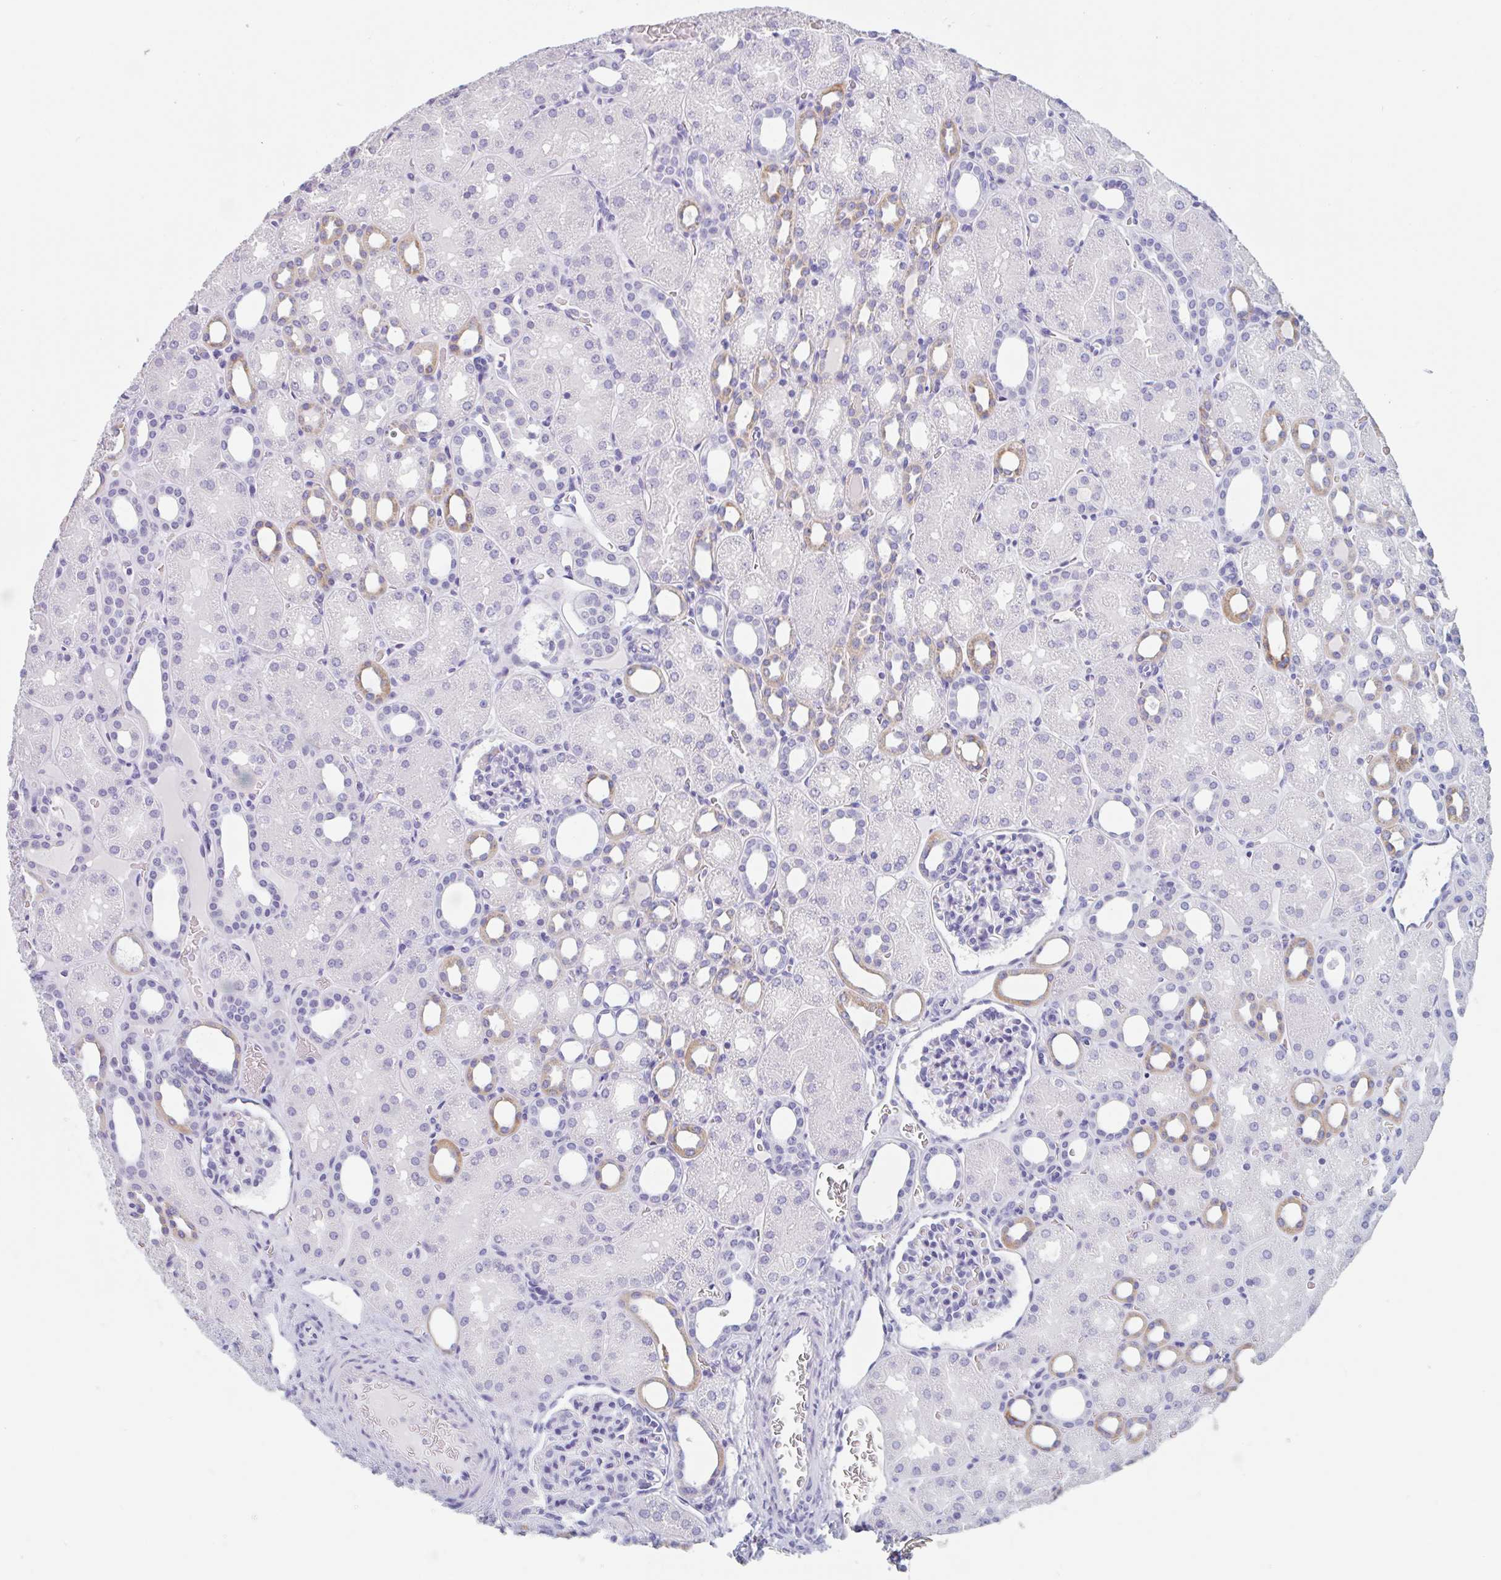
{"staining": {"intensity": "negative", "quantity": "none", "location": "none"}, "tissue": "kidney", "cell_type": "Cells in glomeruli", "image_type": "normal", "snomed": [{"axis": "morphology", "description": "Normal tissue, NOS"}, {"axis": "topography", "description": "Kidney"}], "caption": "The micrograph demonstrates no staining of cells in glomeruli in unremarkable kidney. Nuclei are stained in blue.", "gene": "EMC4", "patient": {"sex": "male", "age": 2}}